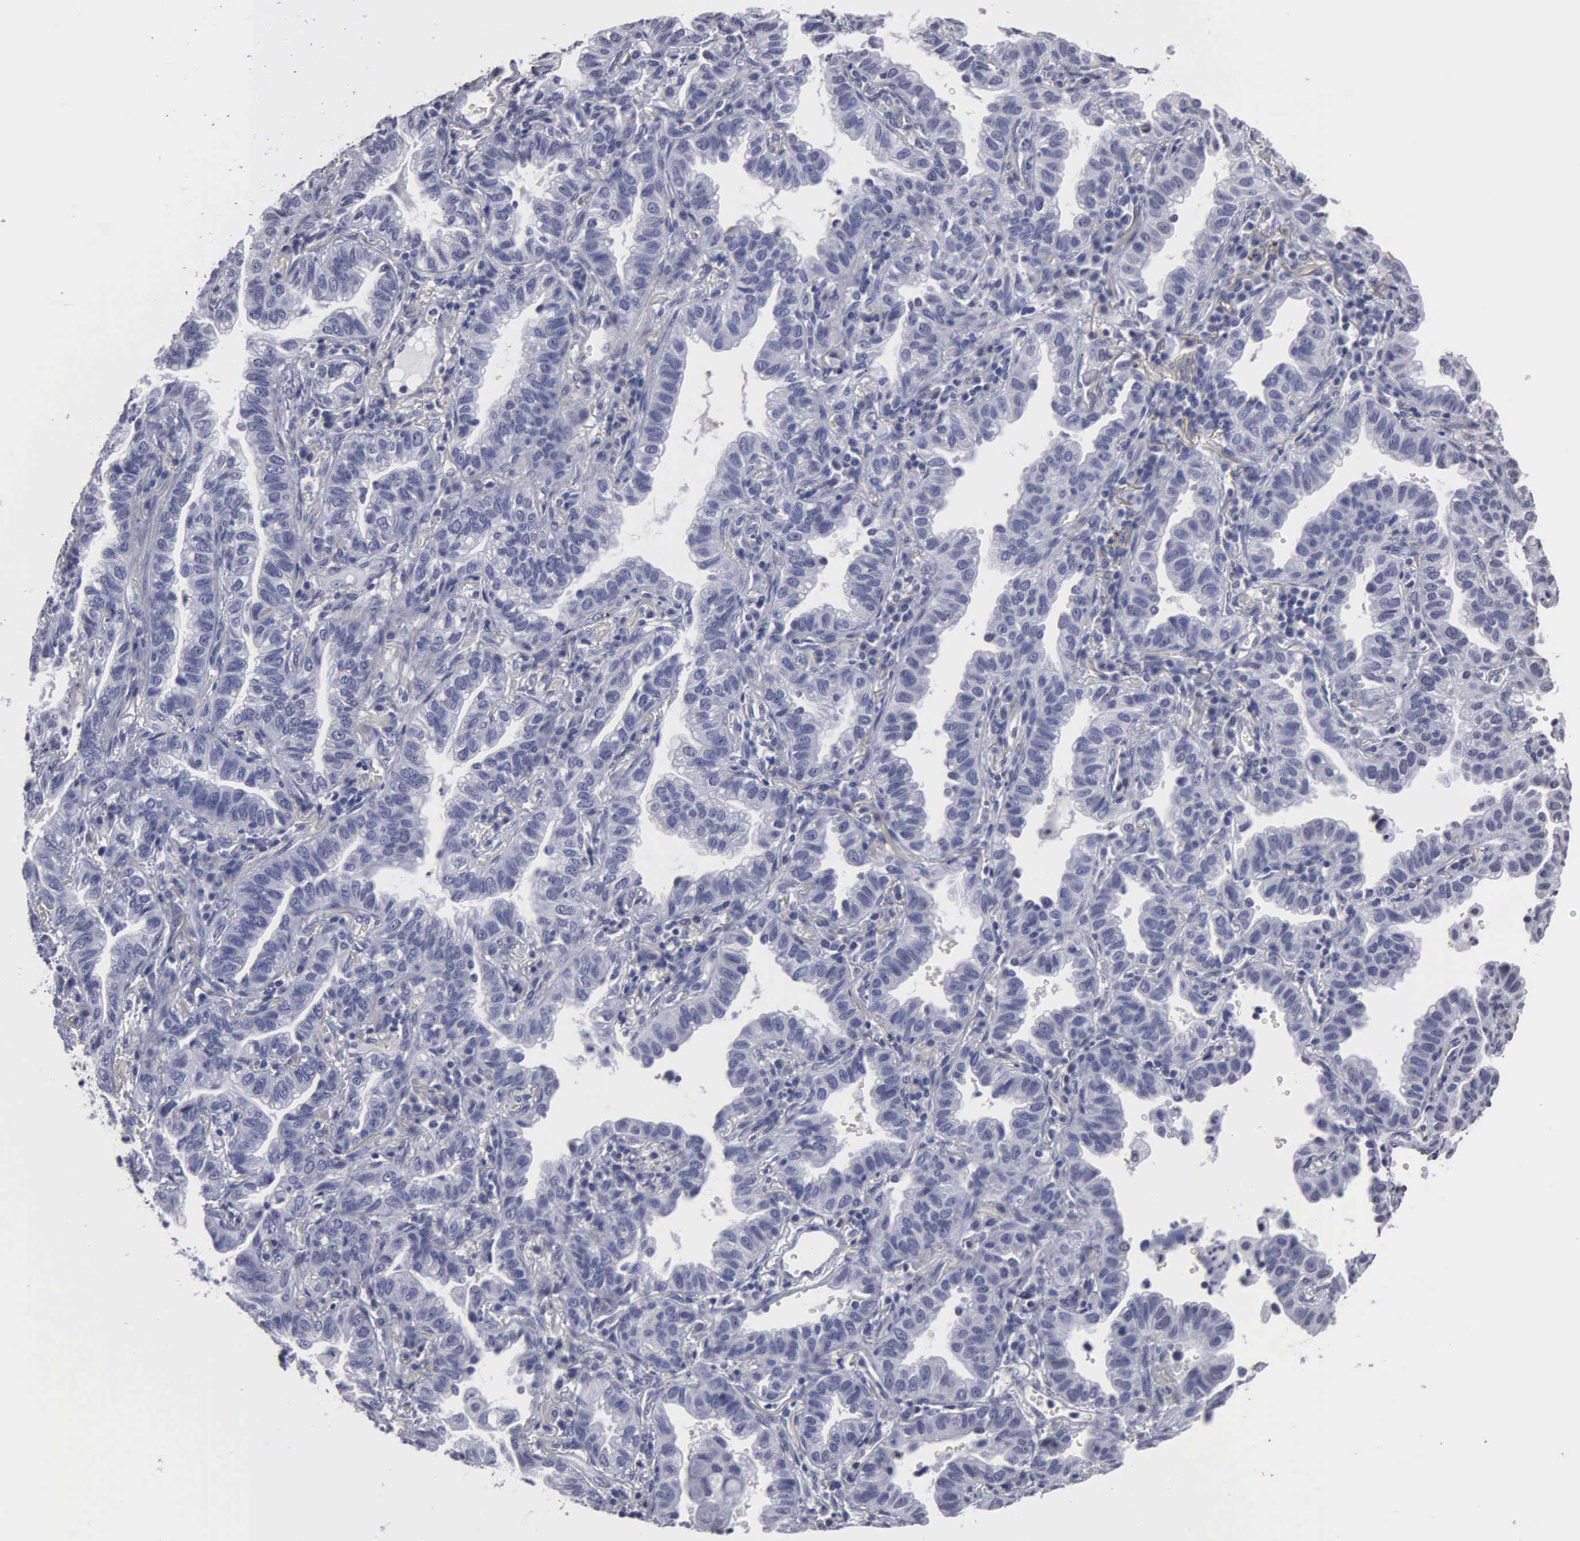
{"staining": {"intensity": "negative", "quantity": "none", "location": "none"}, "tissue": "lung cancer", "cell_type": "Tumor cells", "image_type": "cancer", "snomed": [{"axis": "morphology", "description": "Adenocarcinoma, NOS"}, {"axis": "topography", "description": "Lung"}], "caption": "High power microscopy histopathology image of an immunohistochemistry photomicrograph of lung cancer, revealing no significant expression in tumor cells.", "gene": "UPB1", "patient": {"sex": "female", "age": 50}}